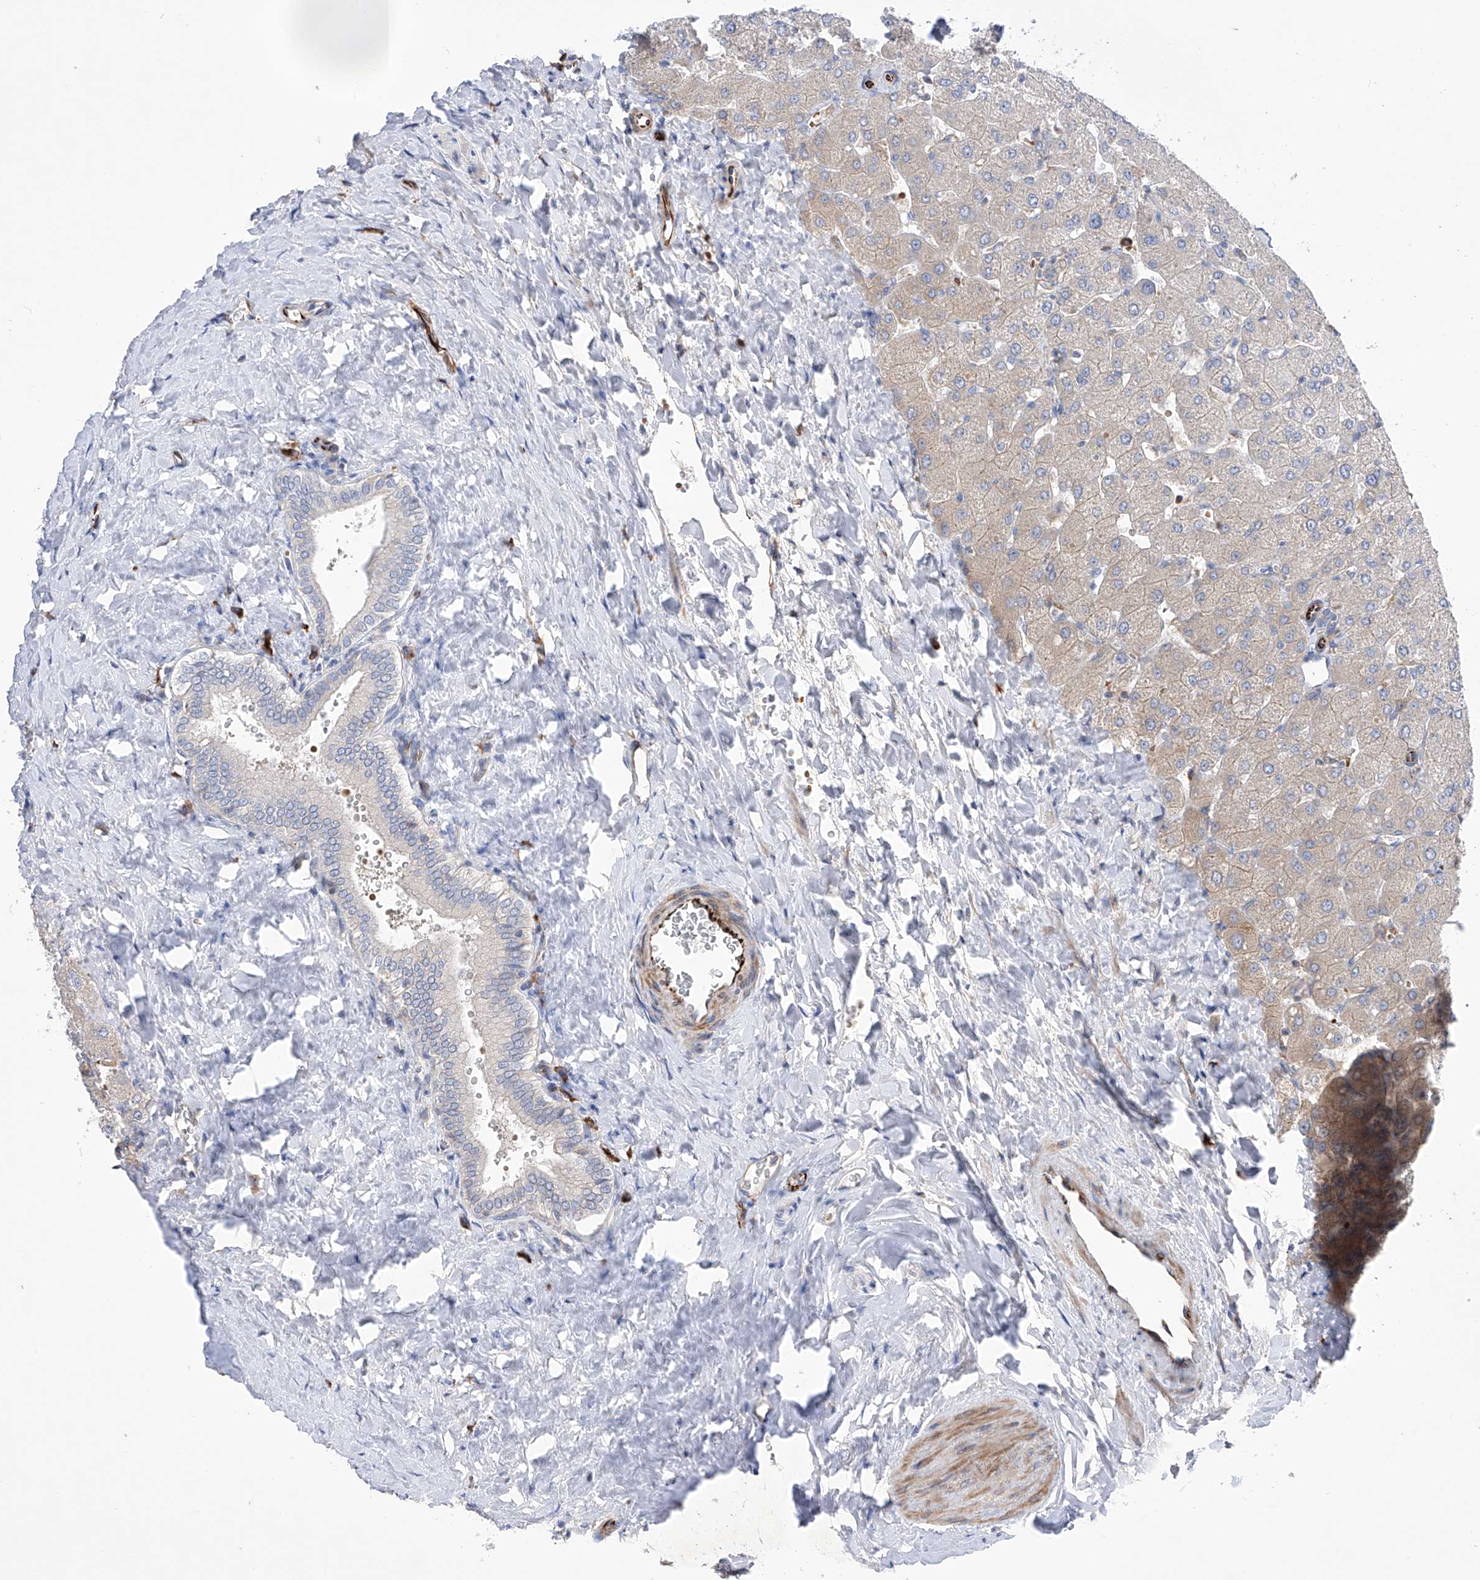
{"staining": {"intensity": "negative", "quantity": "none", "location": "none"}, "tissue": "liver", "cell_type": "Cholangiocytes", "image_type": "normal", "snomed": [{"axis": "morphology", "description": "Normal tissue, NOS"}, {"axis": "topography", "description": "Liver"}], "caption": "Human liver stained for a protein using immunohistochemistry reveals no positivity in cholangiocytes.", "gene": "NFATC4", "patient": {"sex": "male", "age": 55}}